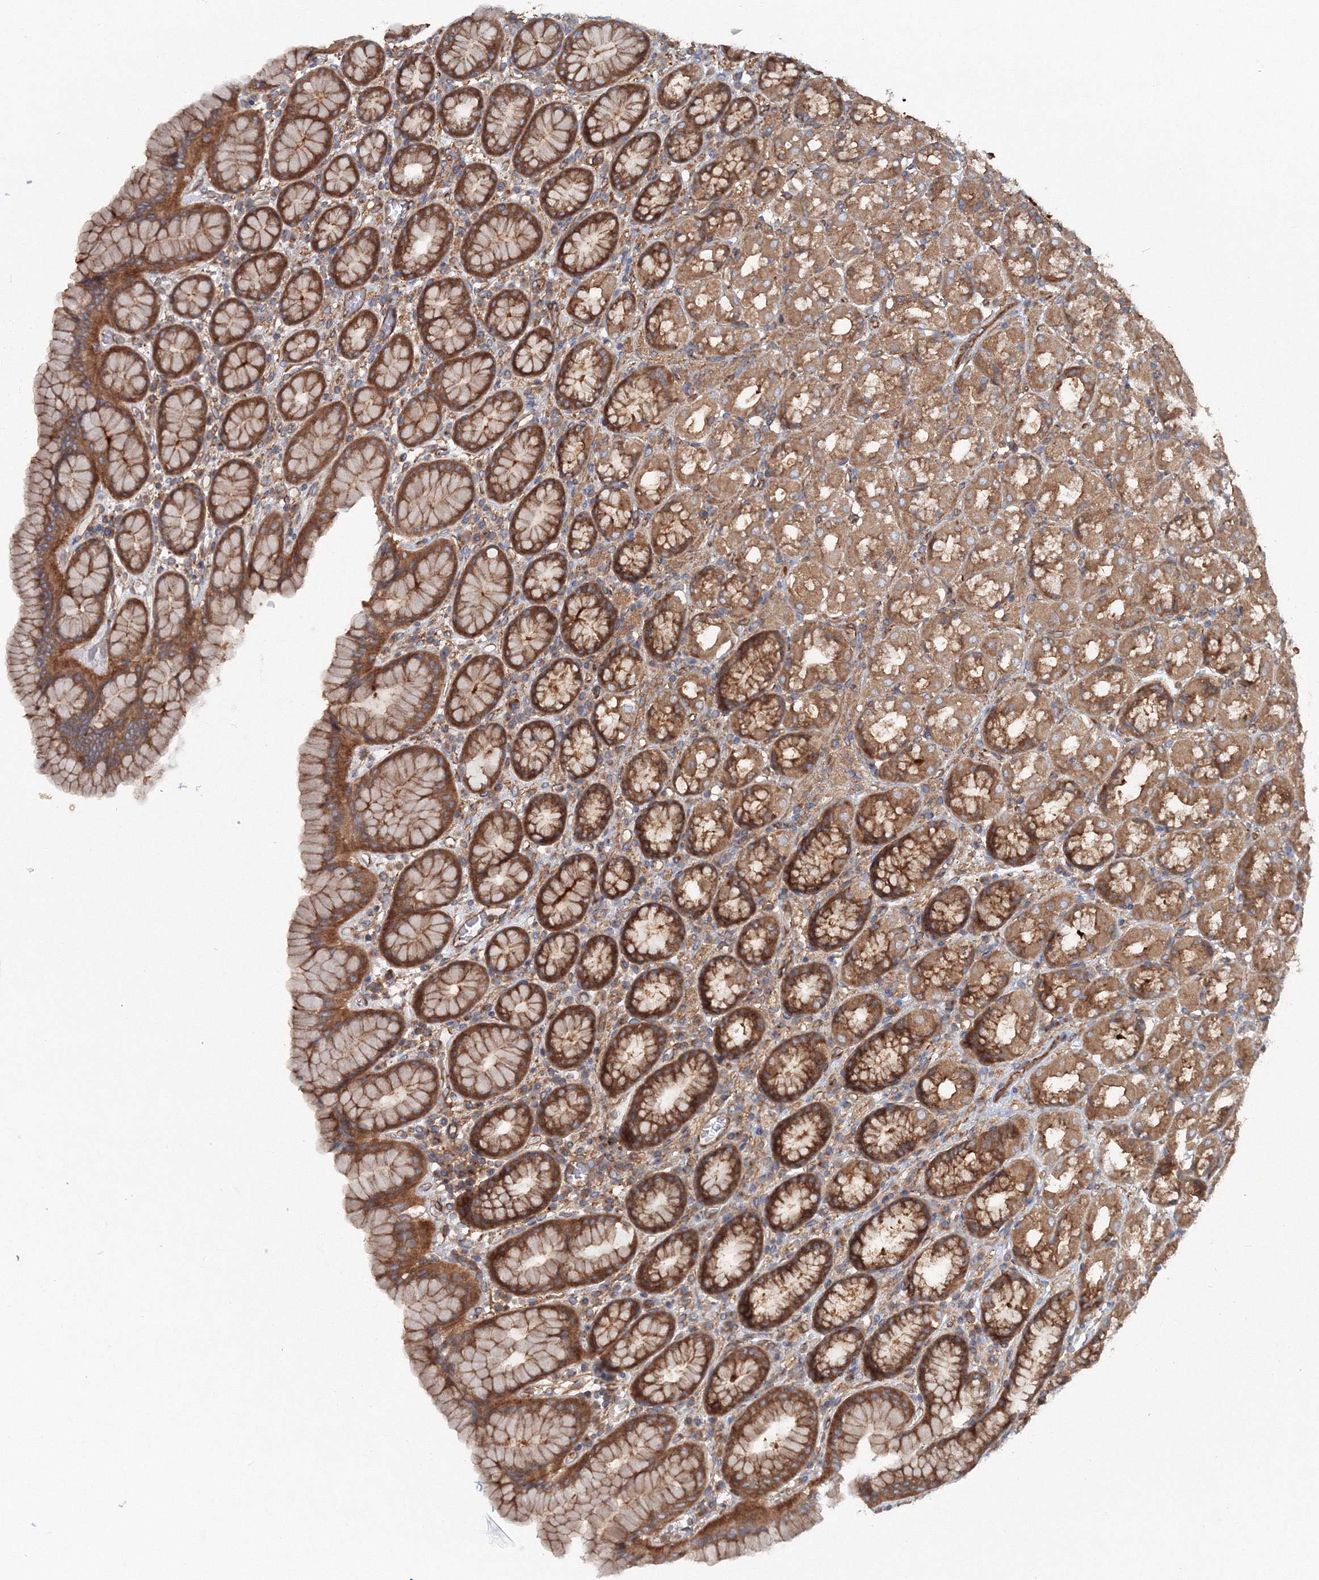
{"staining": {"intensity": "moderate", "quantity": ">75%", "location": "cytoplasmic/membranous"}, "tissue": "stomach", "cell_type": "Glandular cells", "image_type": "normal", "snomed": [{"axis": "morphology", "description": "Normal tissue, NOS"}, {"axis": "topography", "description": "Stomach, upper"}], "caption": "Stomach stained with DAB immunohistochemistry (IHC) exhibits medium levels of moderate cytoplasmic/membranous expression in approximately >75% of glandular cells.", "gene": "EXOC1", "patient": {"sex": "male", "age": 68}}